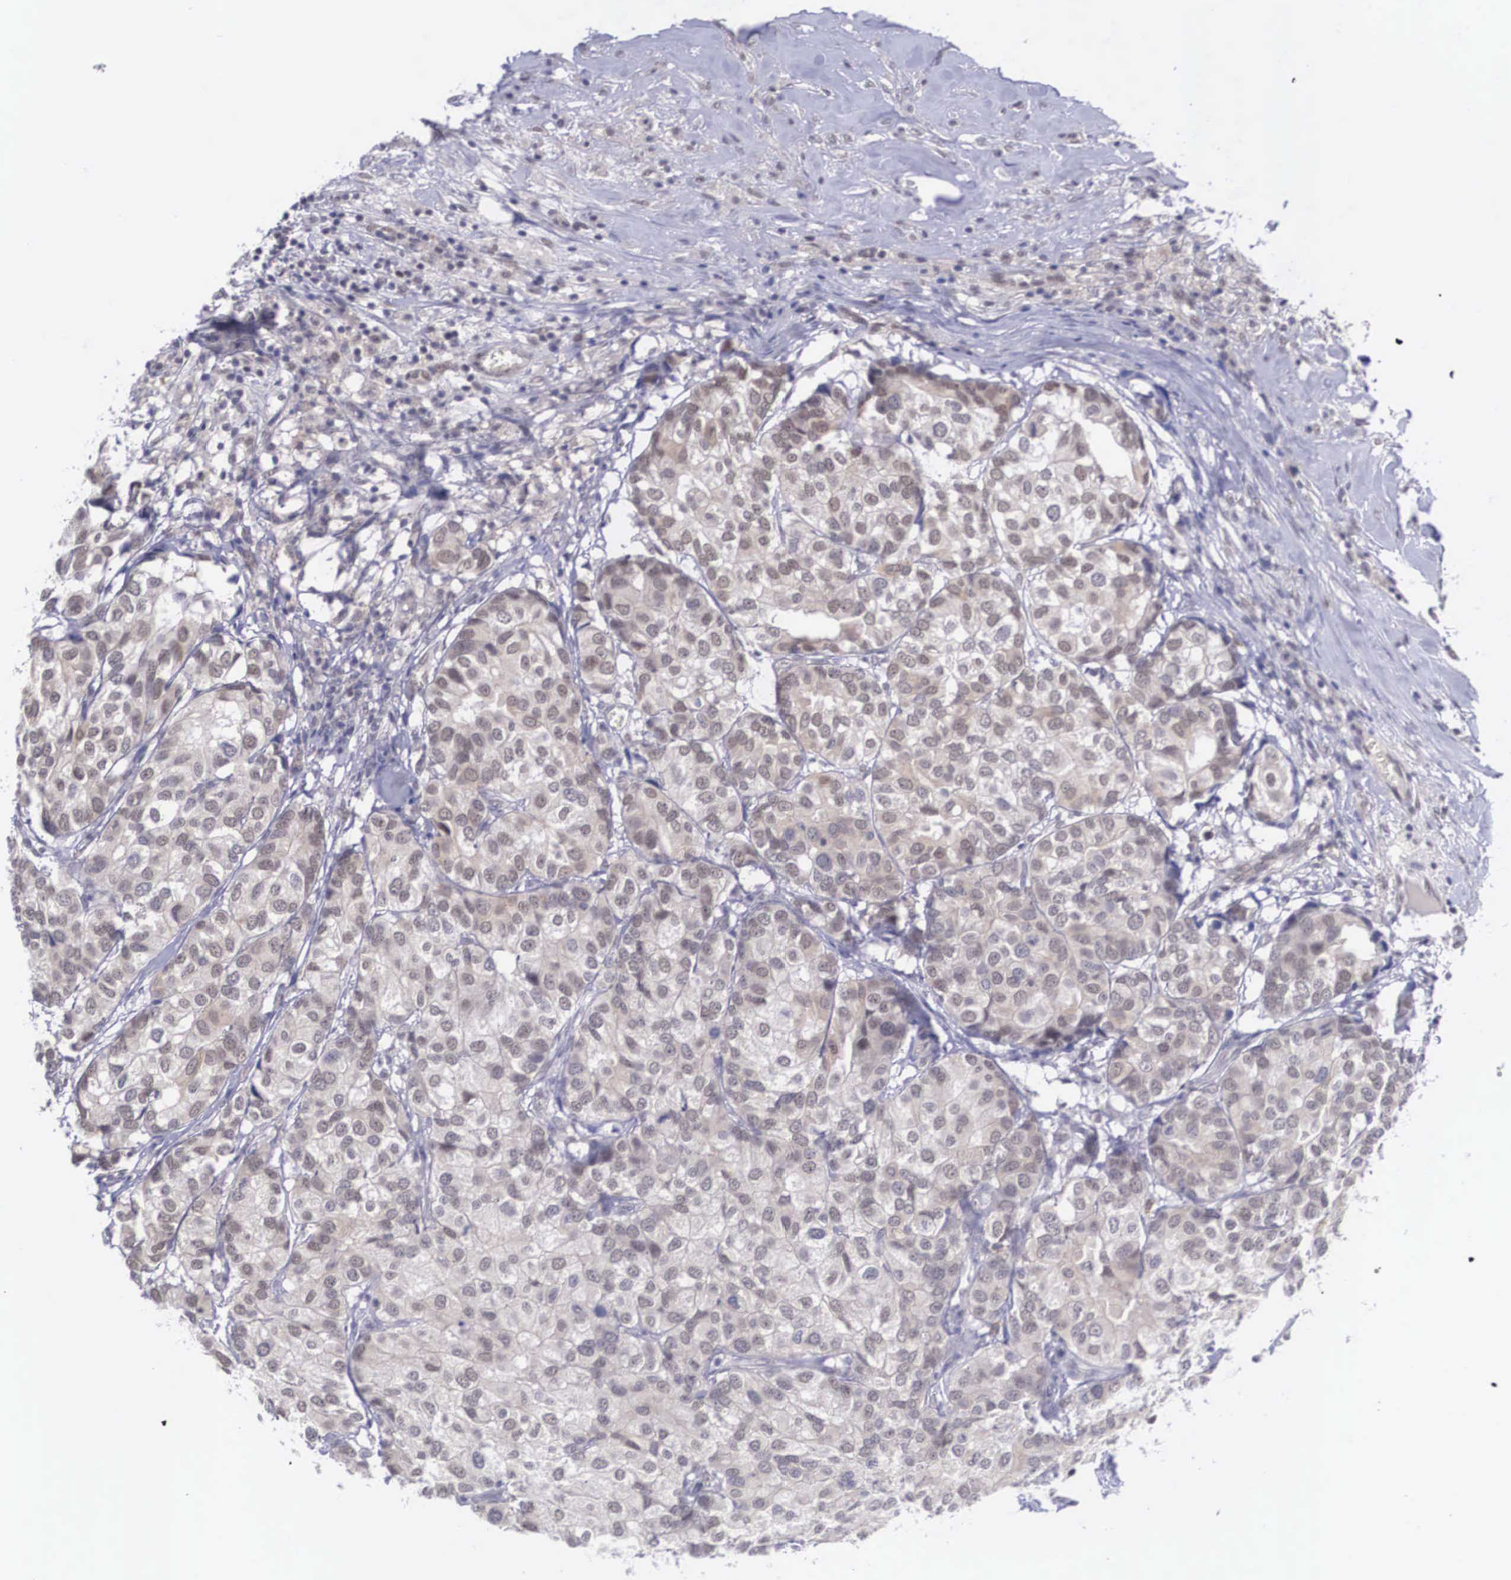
{"staining": {"intensity": "weak", "quantity": ">75%", "location": "cytoplasmic/membranous,nuclear"}, "tissue": "breast cancer", "cell_type": "Tumor cells", "image_type": "cancer", "snomed": [{"axis": "morphology", "description": "Duct carcinoma"}, {"axis": "topography", "description": "Breast"}], "caption": "This is a histology image of immunohistochemistry (IHC) staining of intraductal carcinoma (breast), which shows weak expression in the cytoplasmic/membranous and nuclear of tumor cells.", "gene": "NINL", "patient": {"sex": "female", "age": 68}}